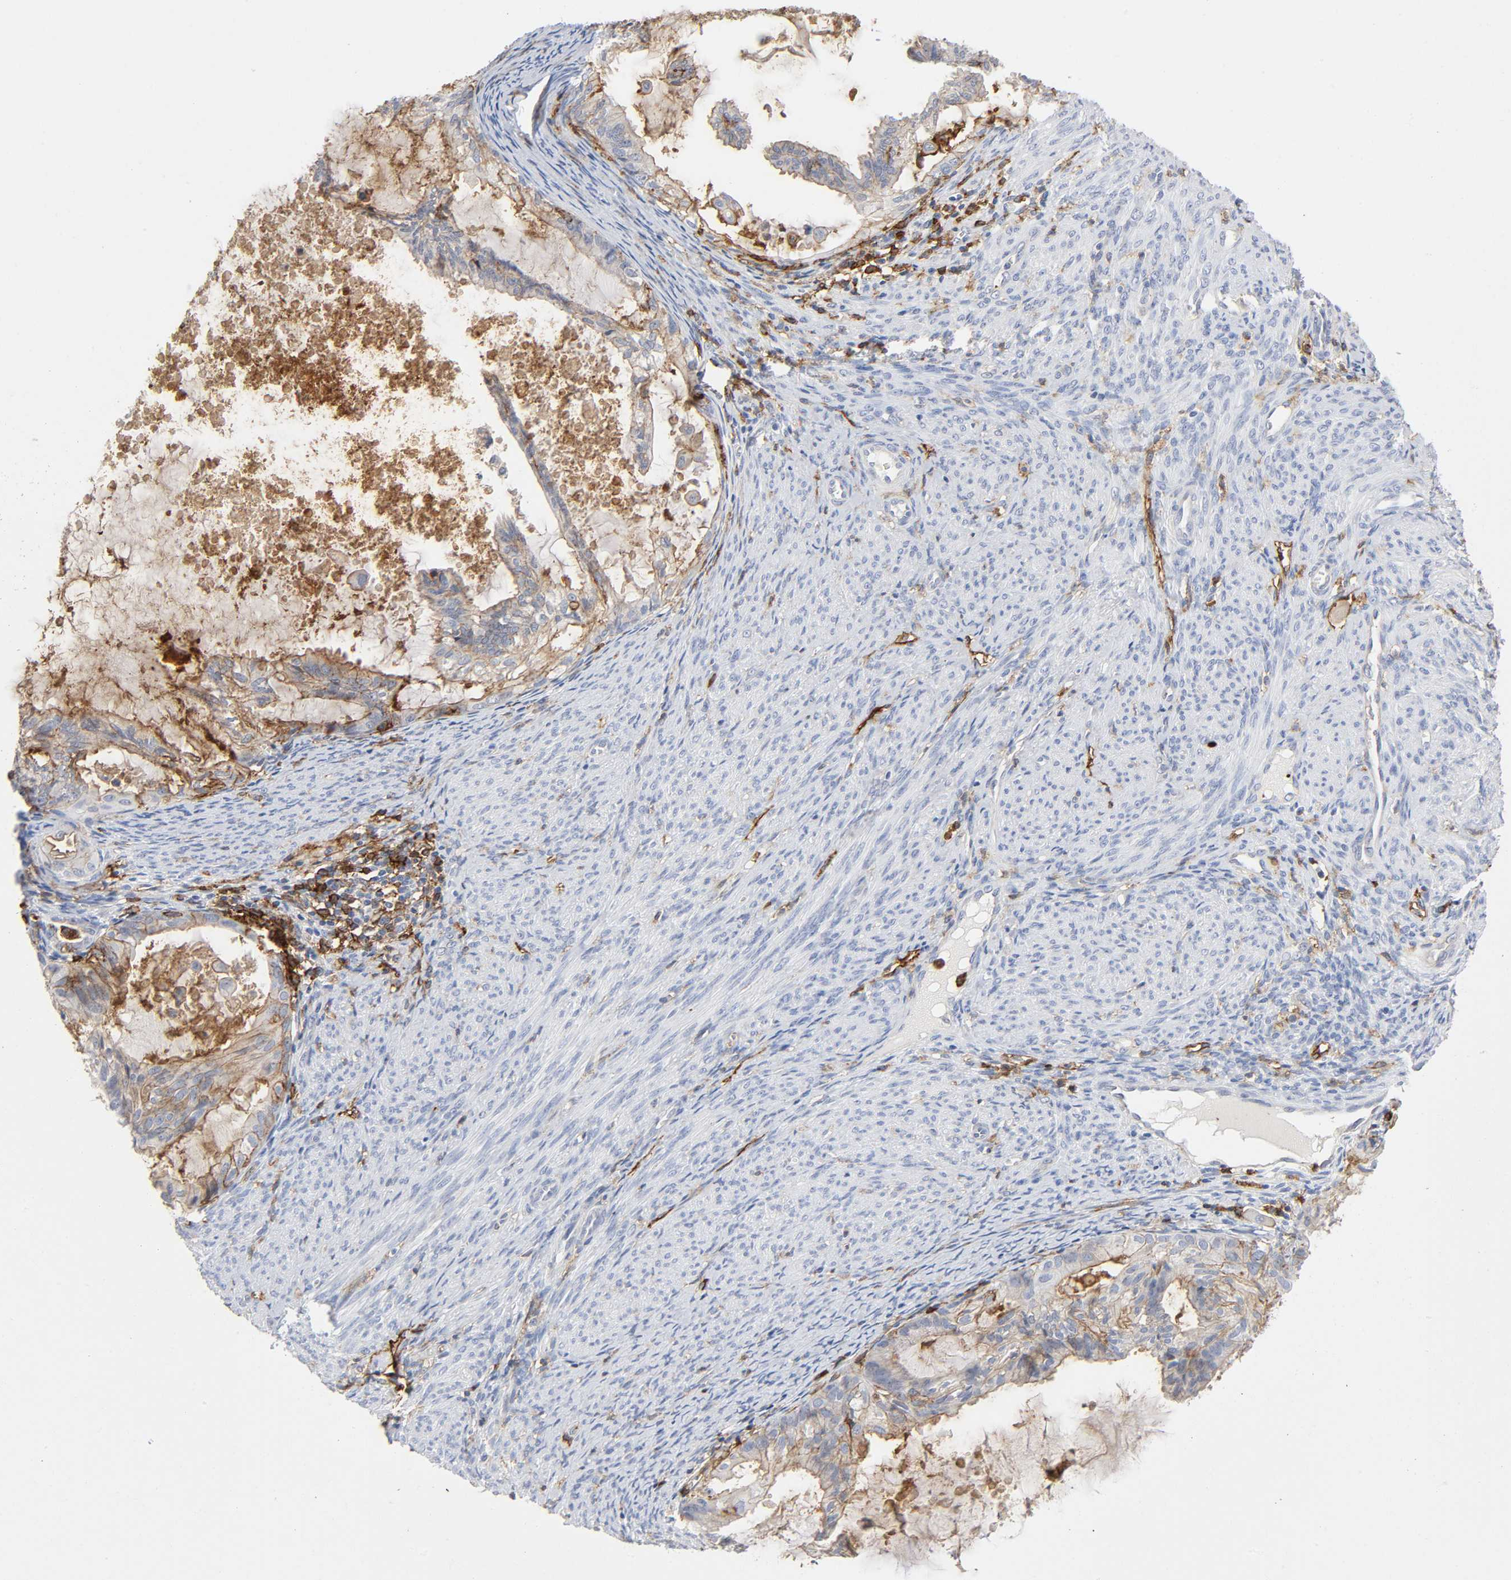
{"staining": {"intensity": "negative", "quantity": "none", "location": "none"}, "tissue": "cervical cancer", "cell_type": "Tumor cells", "image_type": "cancer", "snomed": [{"axis": "morphology", "description": "Normal tissue, NOS"}, {"axis": "morphology", "description": "Adenocarcinoma, NOS"}, {"axis": "topography", "description": "Cervix"}, {"axis": "topography", "description": "Endometrium"}], "caption": "High power microscopy image of an IHC photomicrograph of cervical cancer (adenocarcinoma), revealing no significant positivity in tumor cells. Nuclei are stained in blue.", "gene": "LYN", "patient": {"sex": "female", "age": 86}}